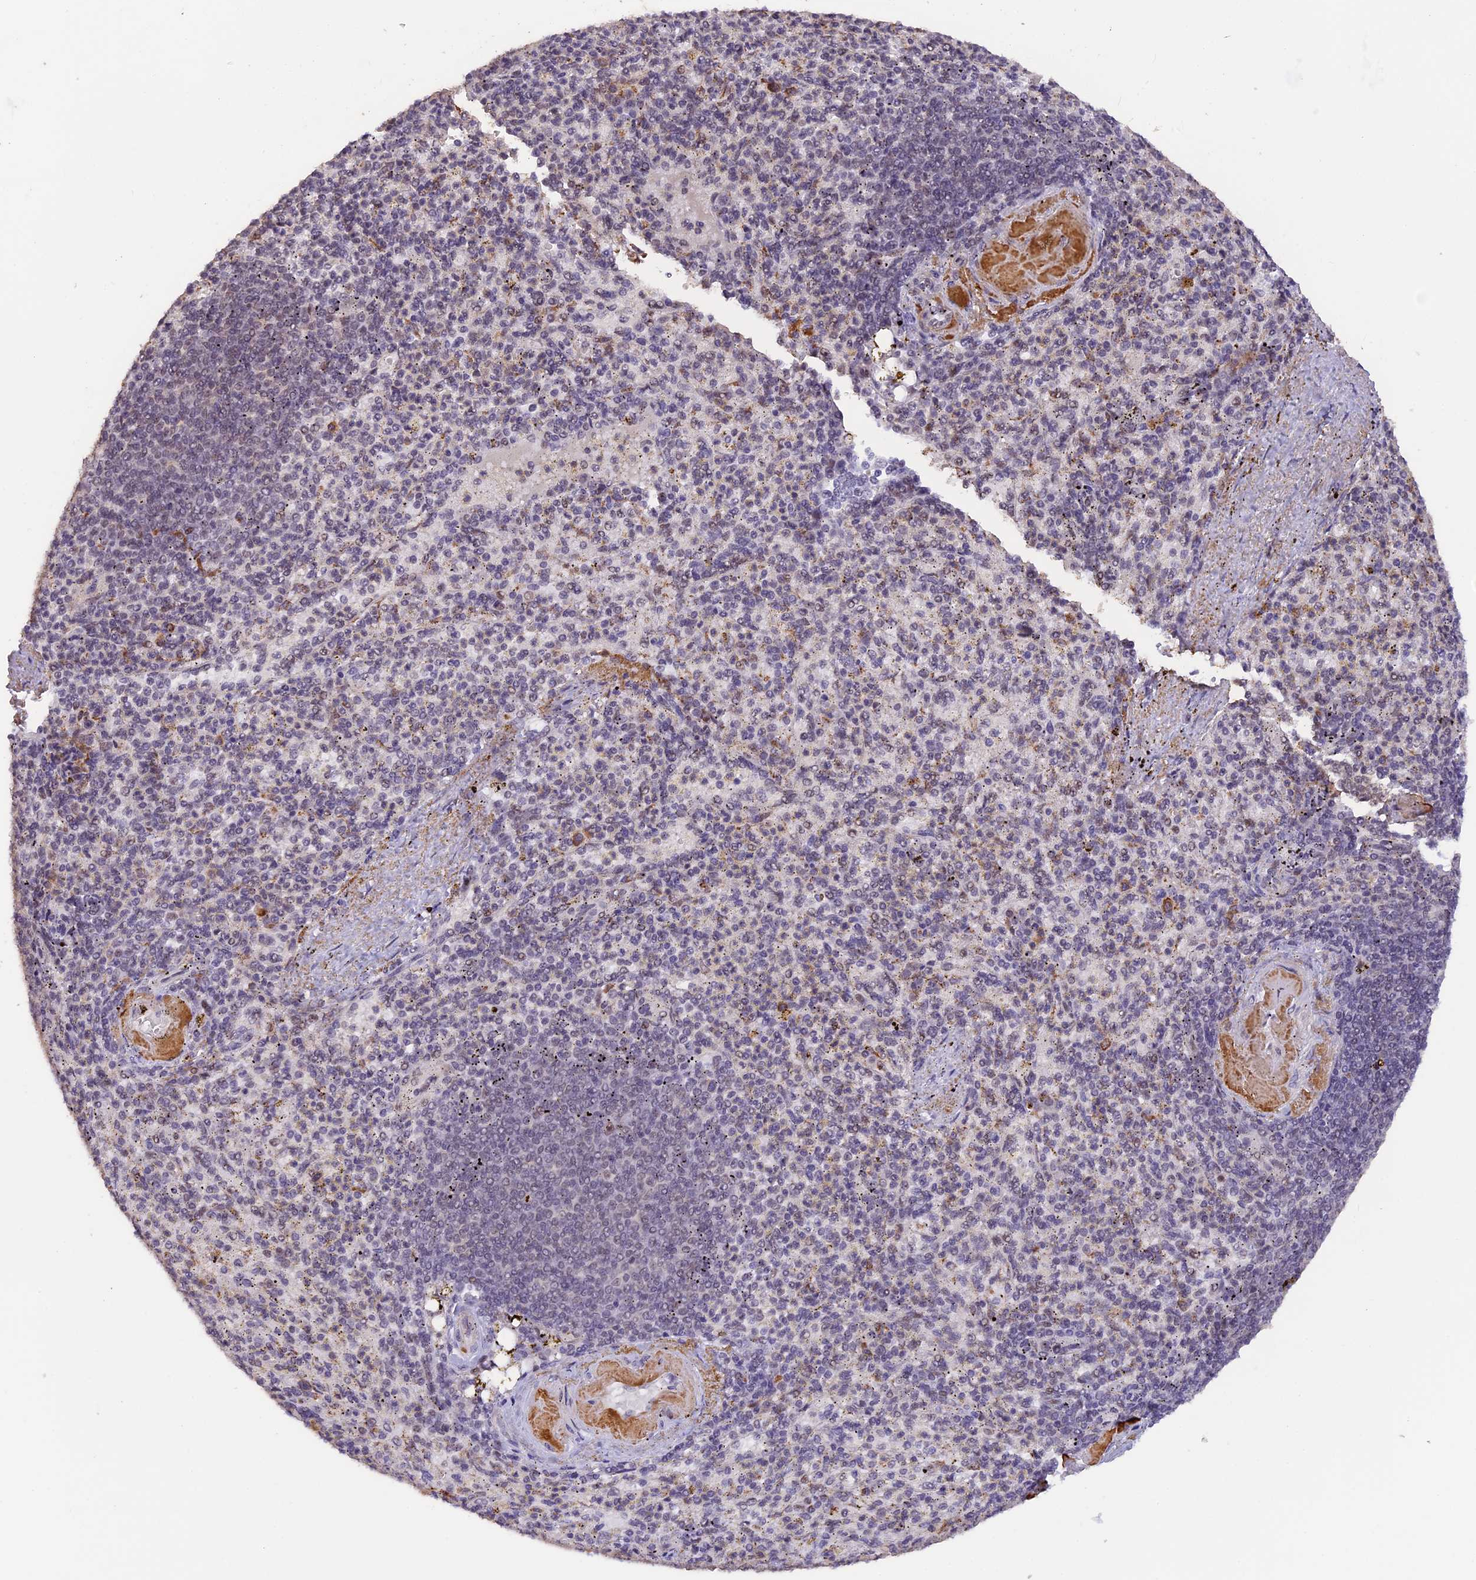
{"staining": {"intensity": "weak", "quantity": "<25%", "location": "nuclear"}, "tissue": "spleen", "cell_type": "Cells in red pulp", "image_type": "normal", "snomed": [{"axis": "morphology", "description": "Normal tissue, NOS"}, {"axis": "topography", "description": "Spleen"}], "caption": "This is a image of immunohistochemistry (IHC) staining of unremarkable spleen, which shows no positivity in cells in red pulp.", "gene": "POLR2C", "patient": {"sex": "female", "age": 74}}